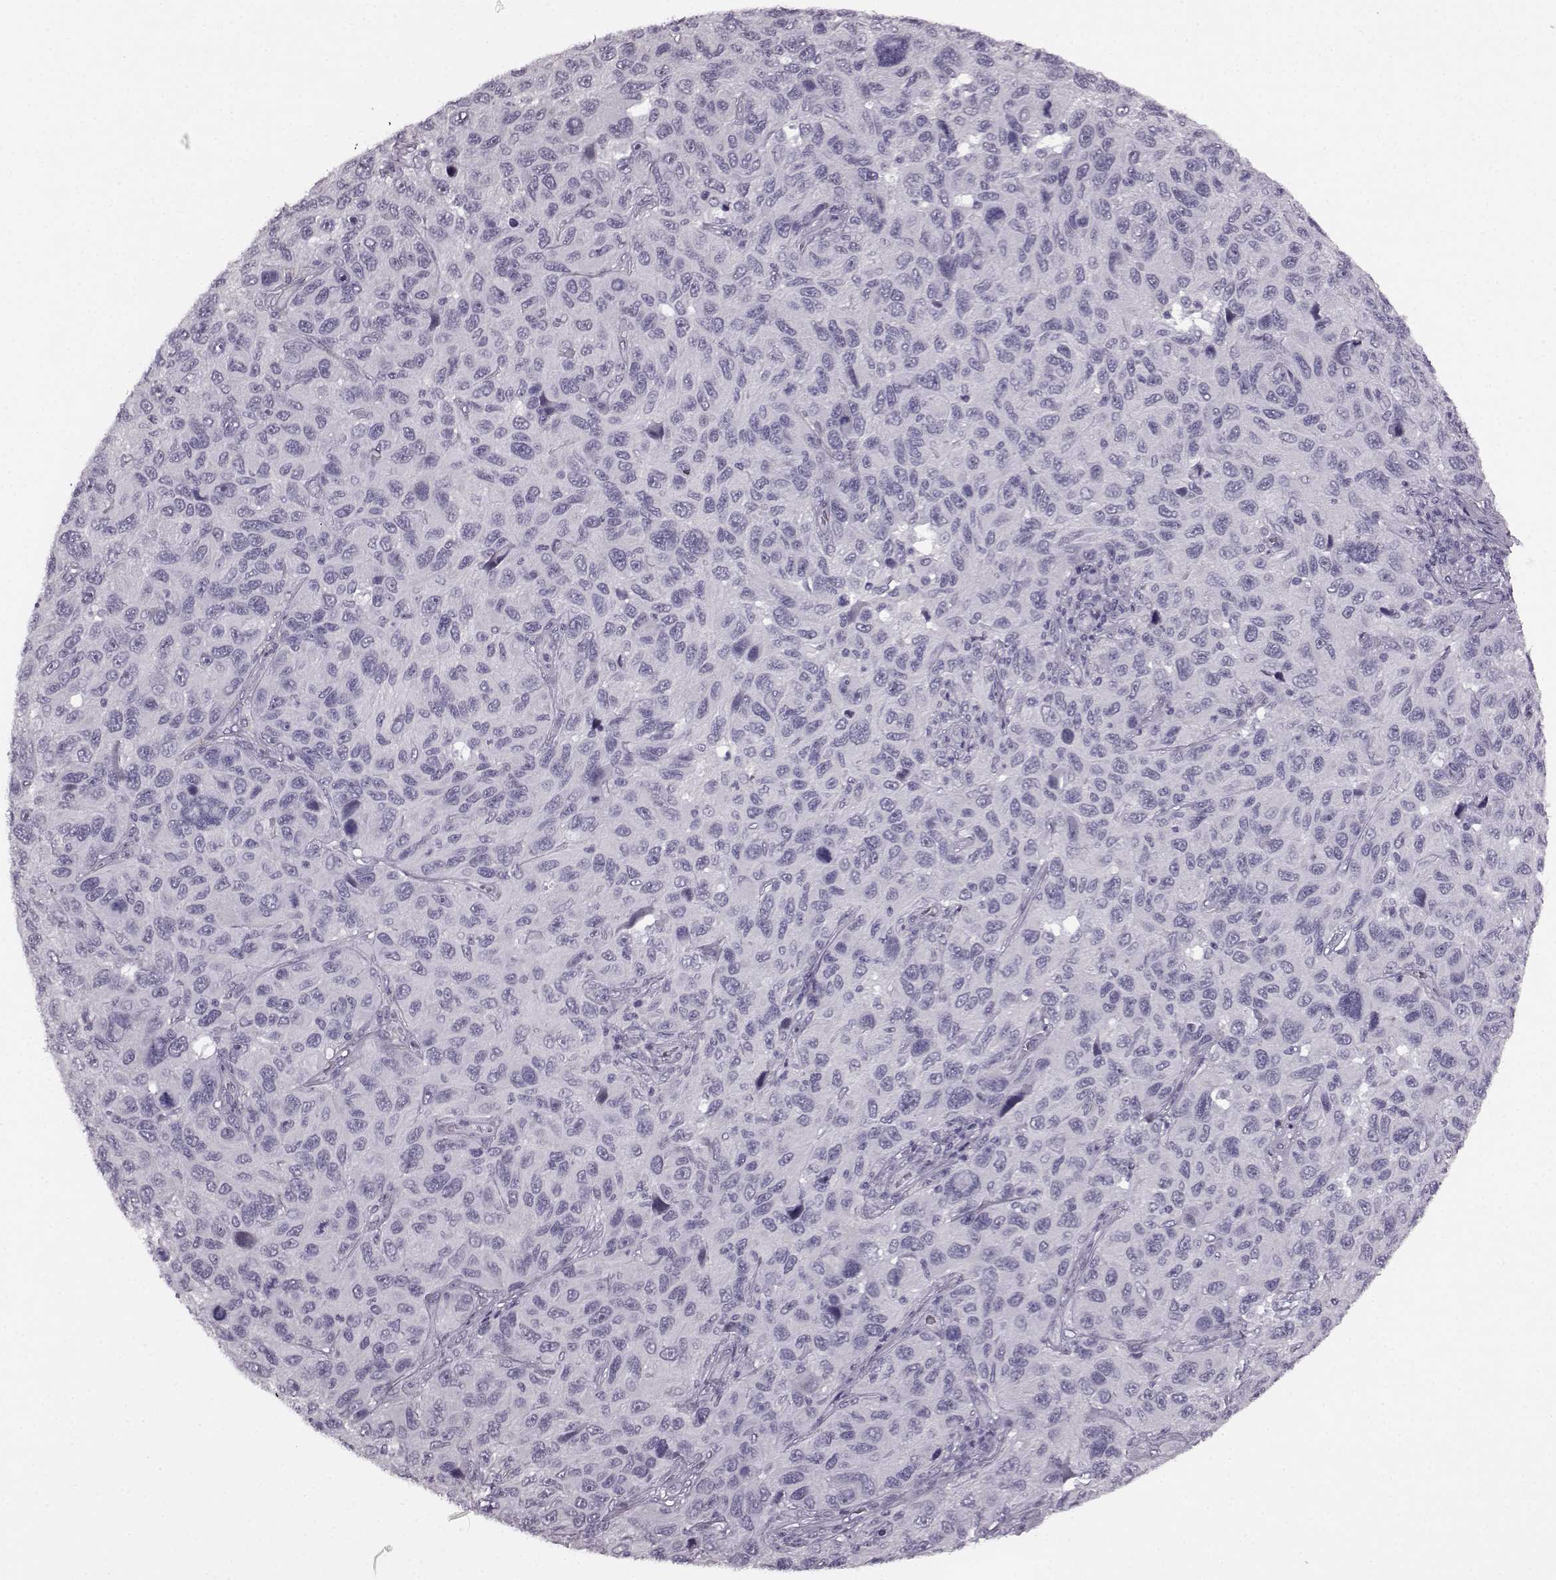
{"staining": {"intensity": "negative", "quantity": "none", "location": "none"}, "tissue": "melanoma", "cell_type": "Tumor cells", "image_type": "cancer", "snomed": [{"axis": "morphology", "description": "Malignant melanoma, NOS"}, {"axis": "topography", "description": "Skin"}], "caption": "IHC of human melanoma displays no staining in tumor cells.", "gene": "SEMG2", "patient": {"sex": "male", "age": 53}}